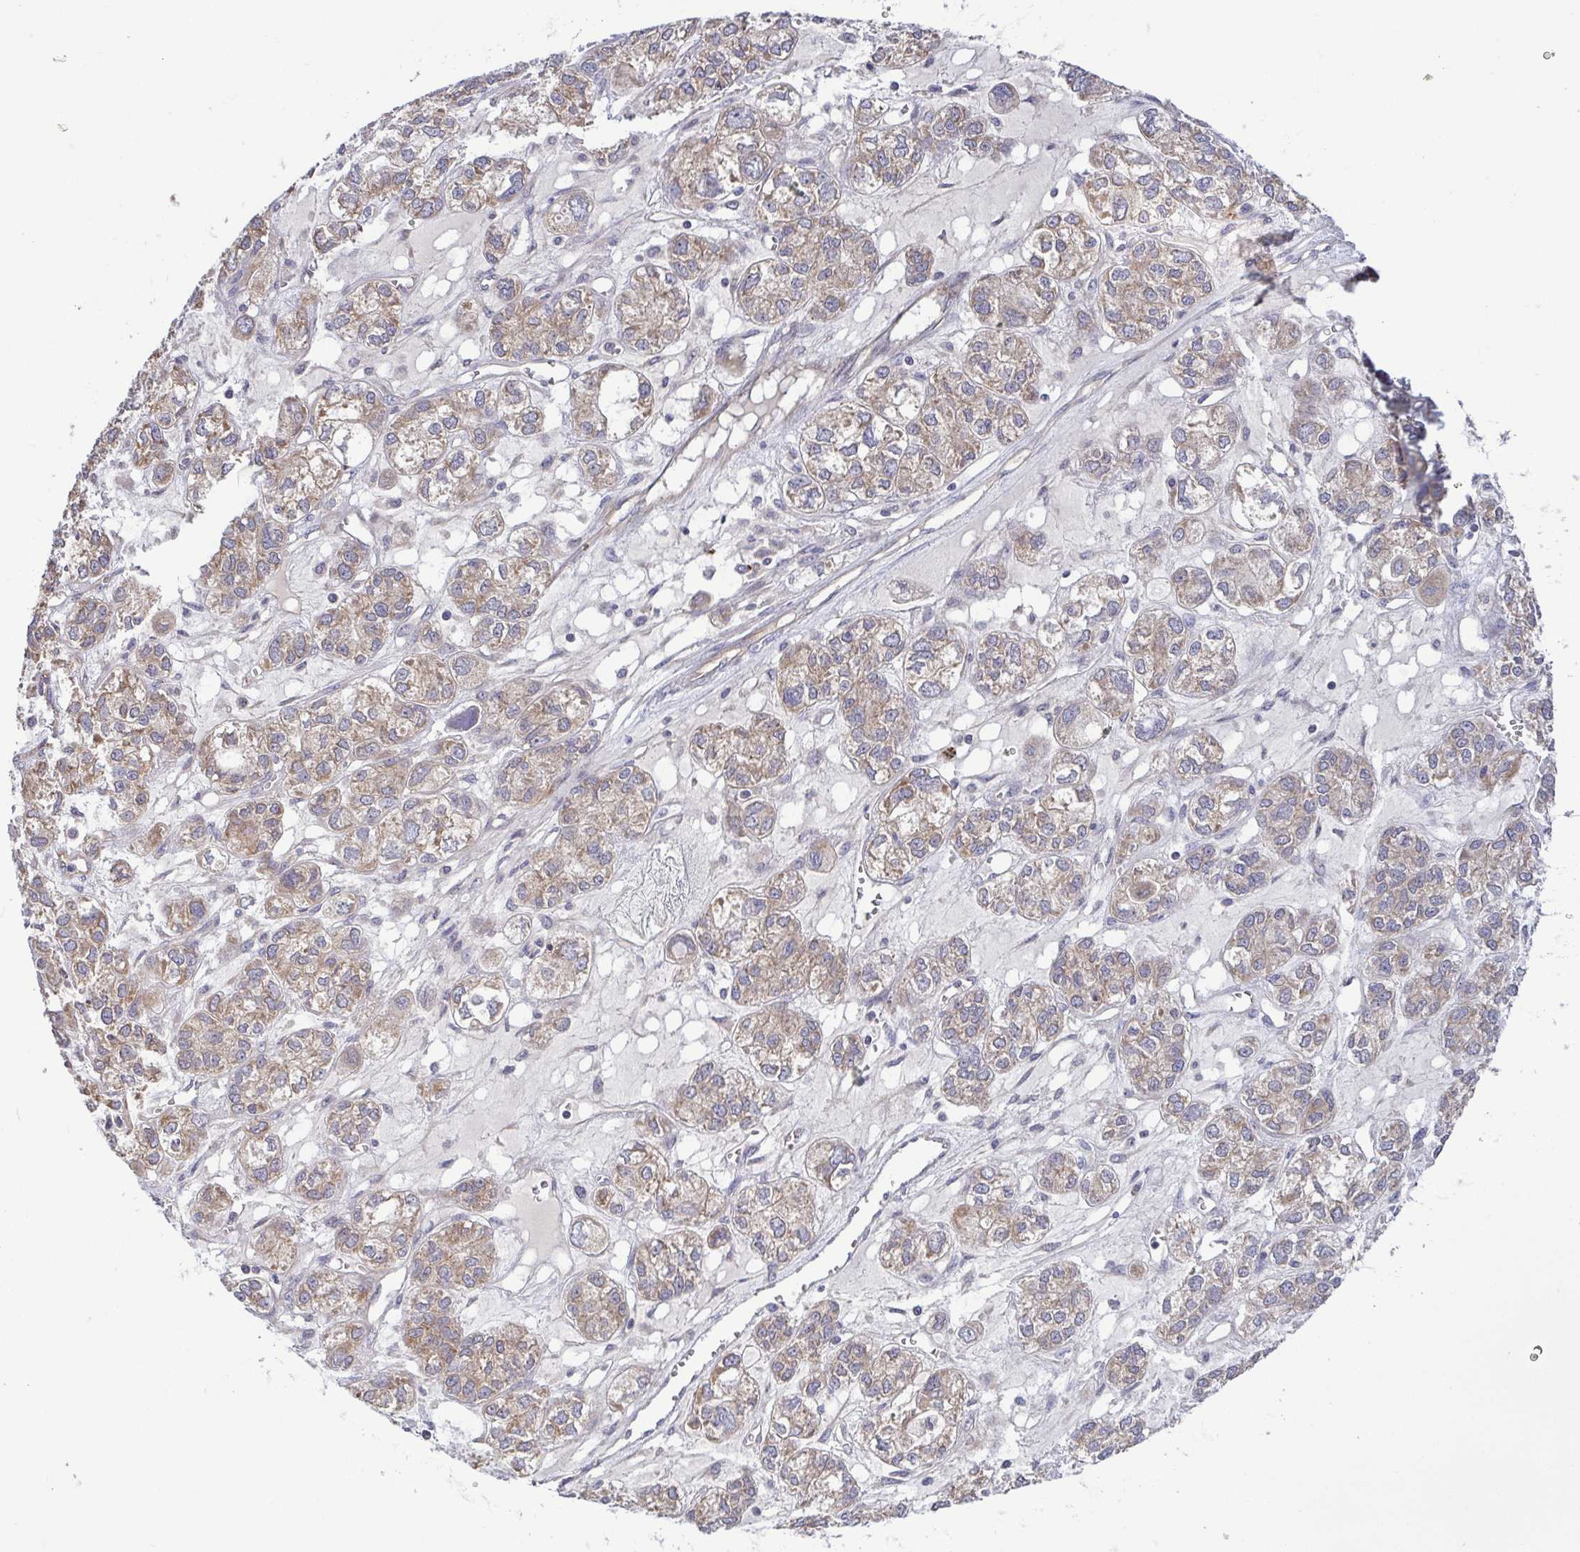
{"staining": {"intensity": "weak", "quantity": "25%-75%", "location": "cytoplasmic/membranous"}, "tissue": "ovarian cancer", "cell_type": "Tumor cells", "image_type": "cancer", "snomed": [{"axis": "morphology", "description": "Carcinoma, endometroid"}, {"axis": "topography", "description": "Ovary"}], "caption": "The photomicrograph shows a brown stain indicating the presence of a protein in the cytoplasmic/membranous of tumor cells in ovarian endometroid carcinoma.", "gene": "OSBPL7", "patient": {"sex": "female", "age": 64}}